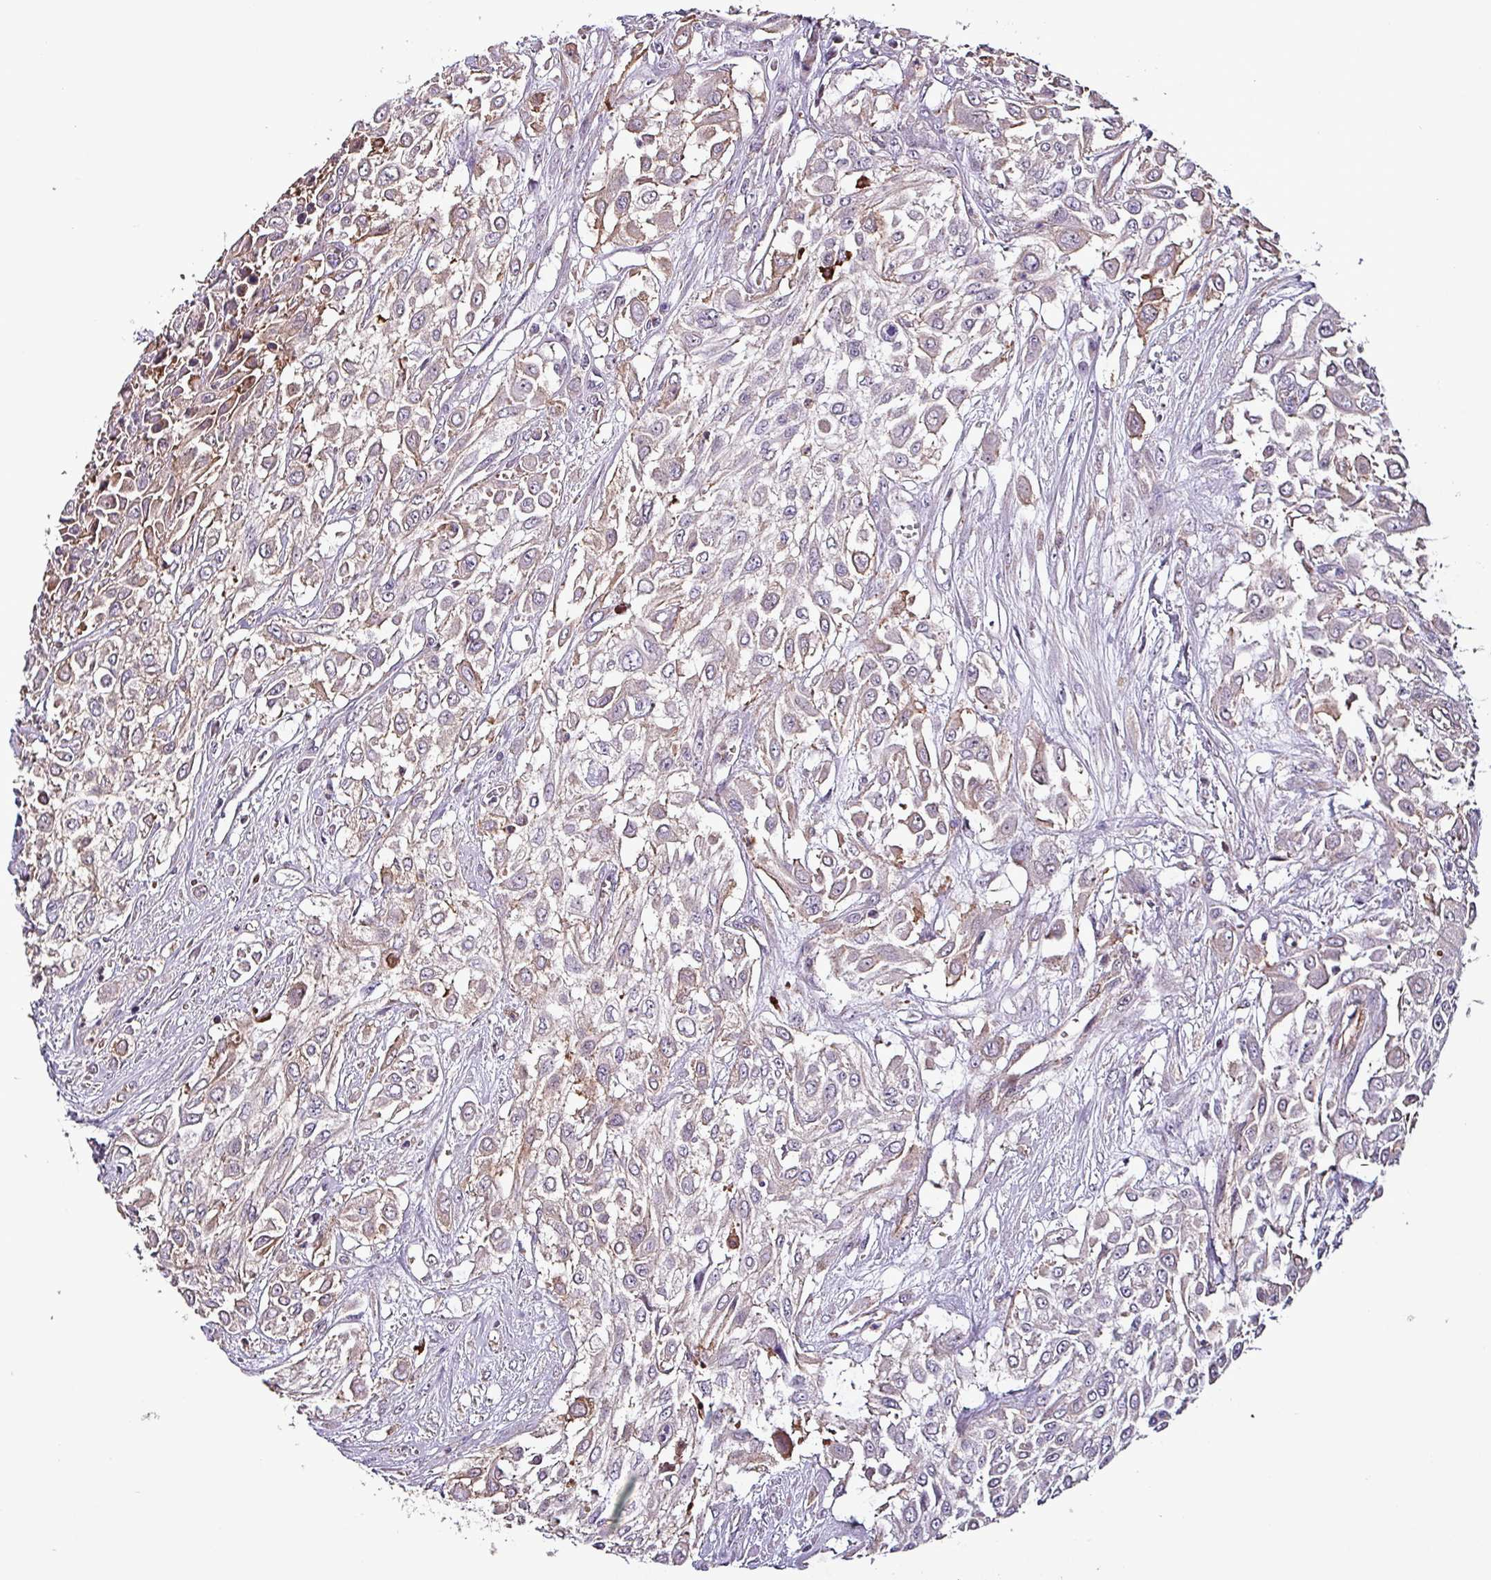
{"staining": {"intensity": "moderate", "quantity": "<25%", "location": "cytoplasmic/membranous"}, "tissue": "urothelial cancer", "cell_type": "Tumor cells", "image_type": "cancer", "snomed": [{"axis": "morphology", "description": "Urothelial carcinoma, High grade"}, {"axis": "topography", "description": "Urinary bladder"}], "caption": "A photomicrograph showing moderate cytoplasmic/membranous positivity in about <25% of tumor cells in urothelial cancer, as visualized by brown immunohistochemical staining.", "gene": "SCIN", "patient": {"sex": "male", "age": 57}}